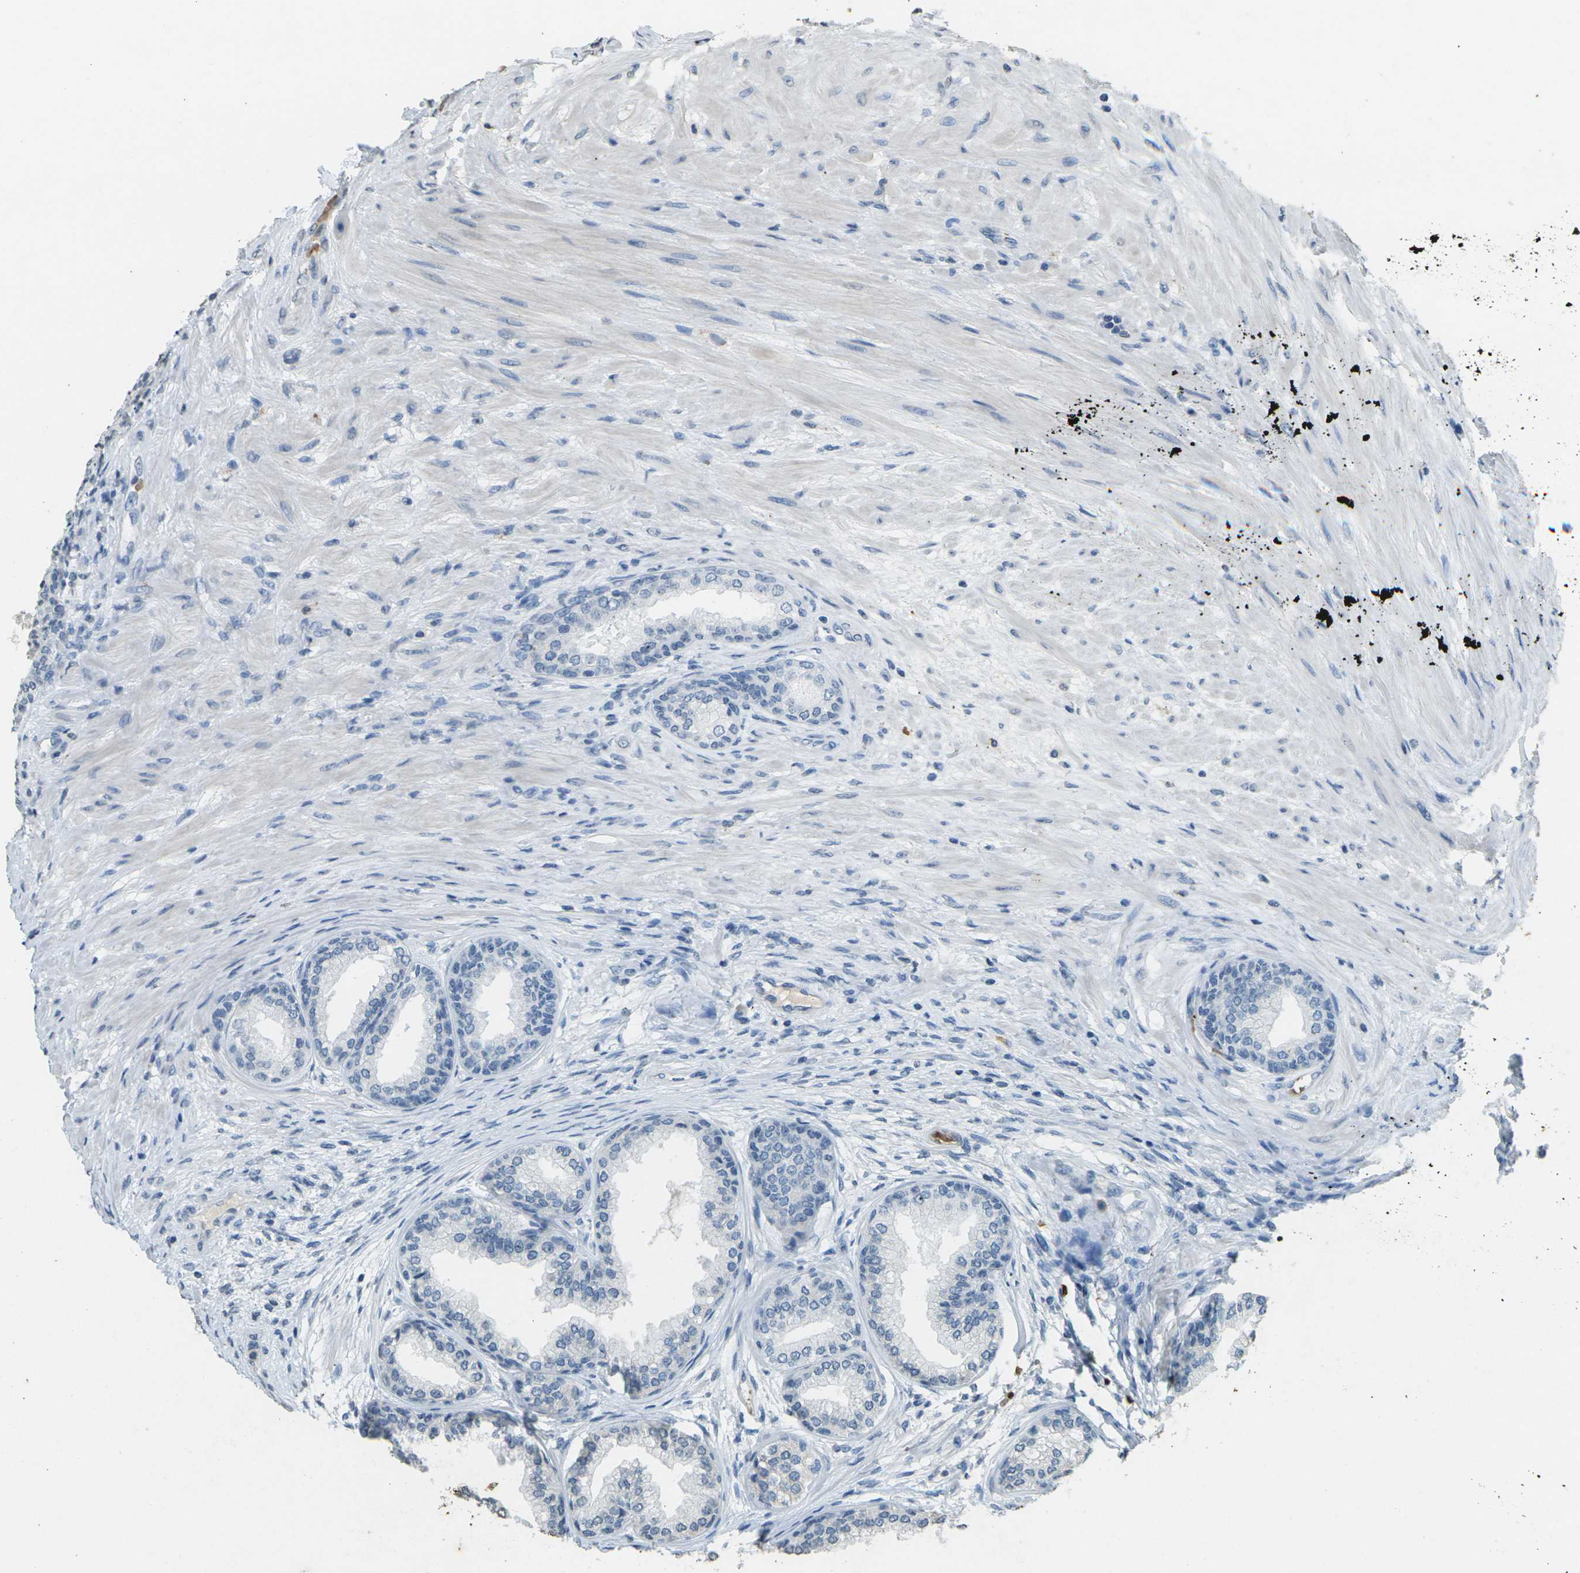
{"staining": {"intensity": "negative", "quantity": "none", "location": "none"}, "tissue": "prostate", "cell_type": "Glandular cells", "image_type": "normal", "snomed": [{"axis": "morphology", "description": "Normal tissue, NOS"}, {"axis": "topography", "description": "Prostate"}], "caption": "A micrograph of prostate stained for a protein exhibits no brown staining in glandular cells. (DAB IHC, high magnification).", "gene": "HBB", "patient": {"sex": "male", "age": 76}}